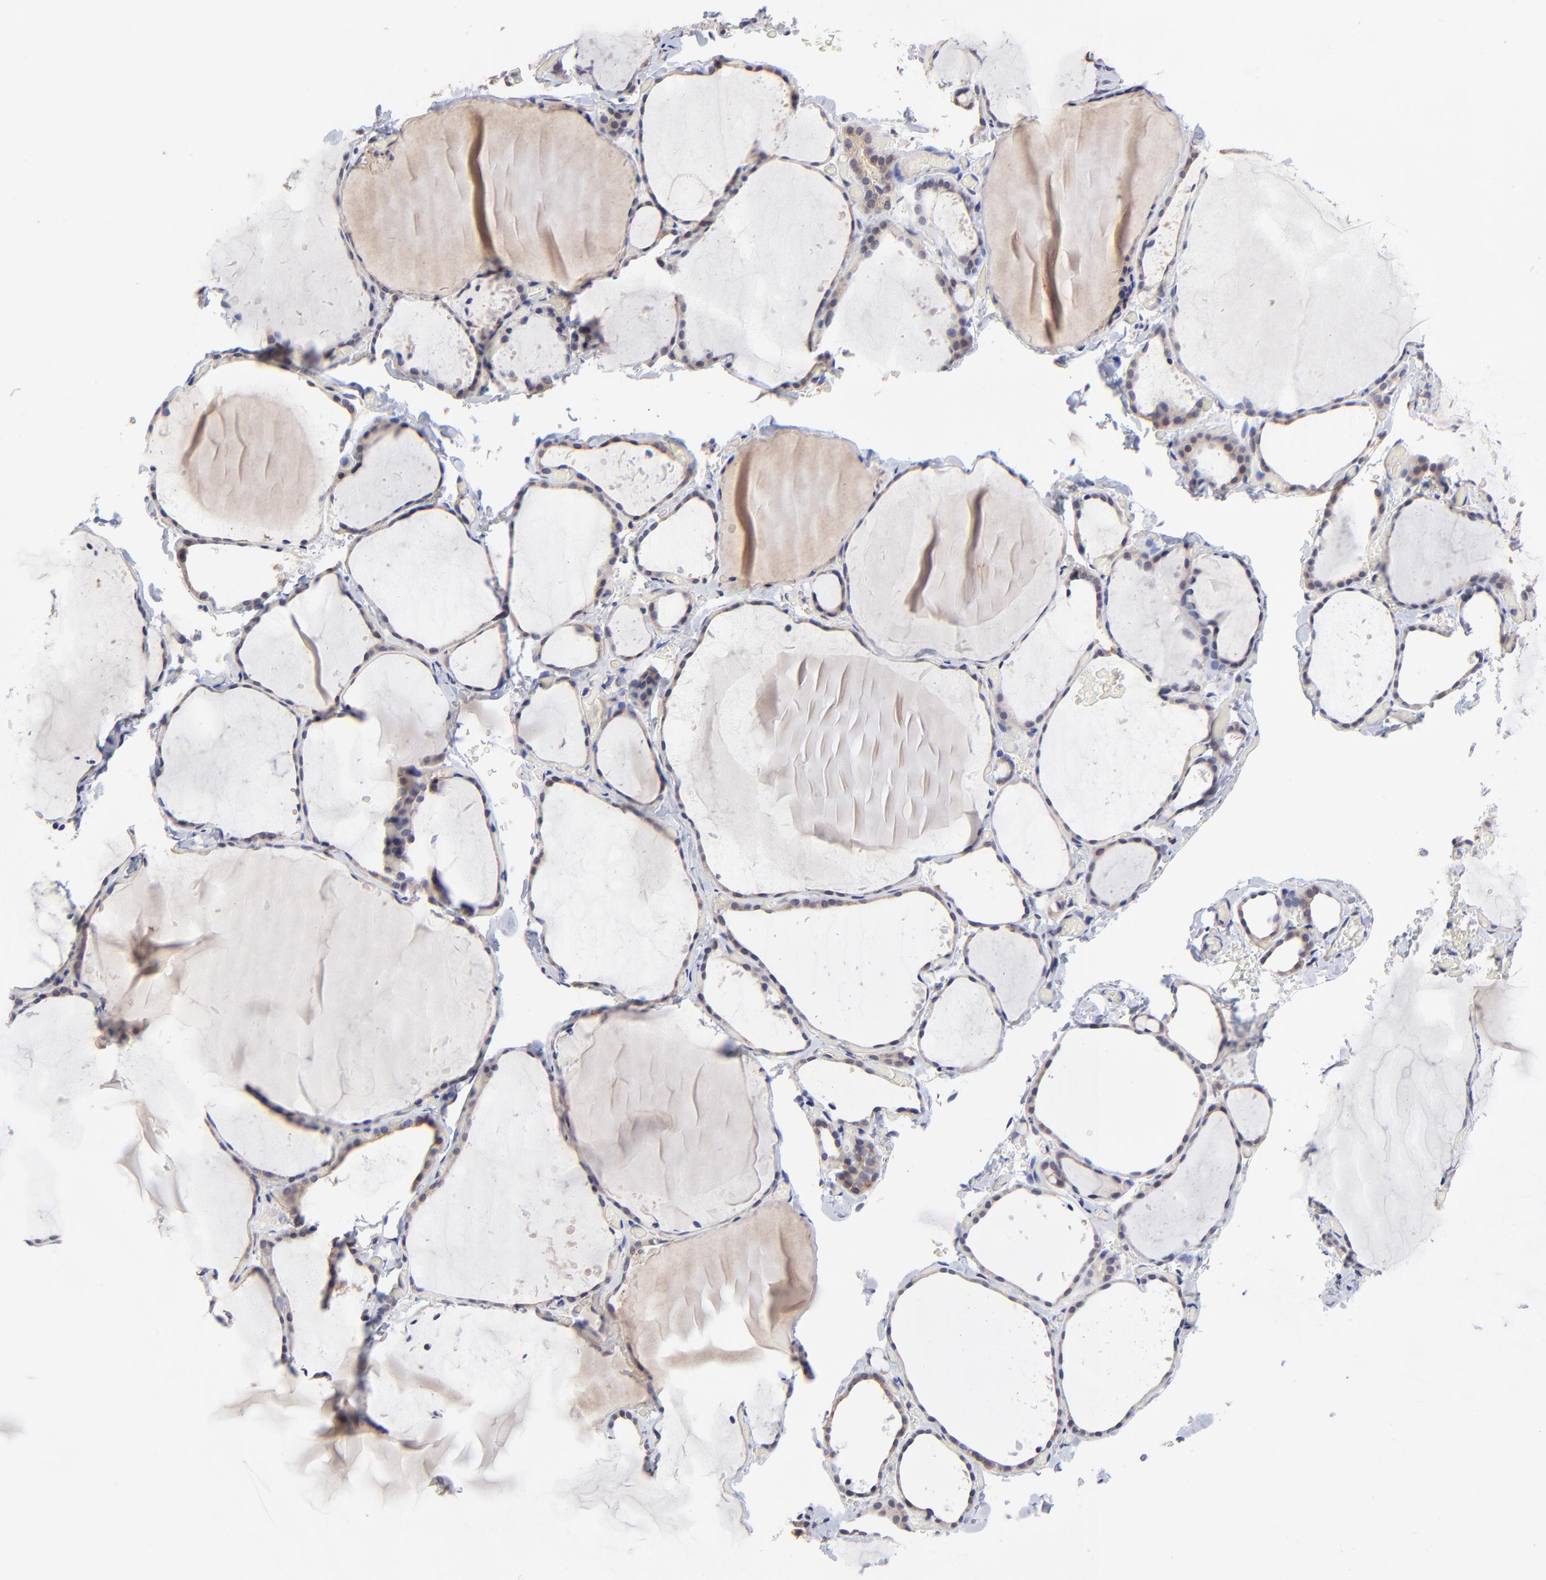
{"staining": {"intensity": "weak", "quantity": "25%-75%", "location": "cytoplasmic/membranous"}, "tissue": "thyroid gland", "cell_type": "Glandular cells", "image_type": "normal", "snomed": [{"axis": "morphology", "description": "Normal tissue, NOS"}, {"axis": "topography", "description": "Thyroid gland"}], "caption": "Protein positivity by IHC reveals weak cytoplasmic/membranous expression in approximately 25%-75% of glandular cells in unremarkable thyroid gland. (Stains: DAB (3,3'-diaminobenzidine) in brown, nuclei in blue, Microscopy: brightfield microscopy at high magnification).", "gene": "FBXL12", "patient": {"sex": "female", "age": 22}}